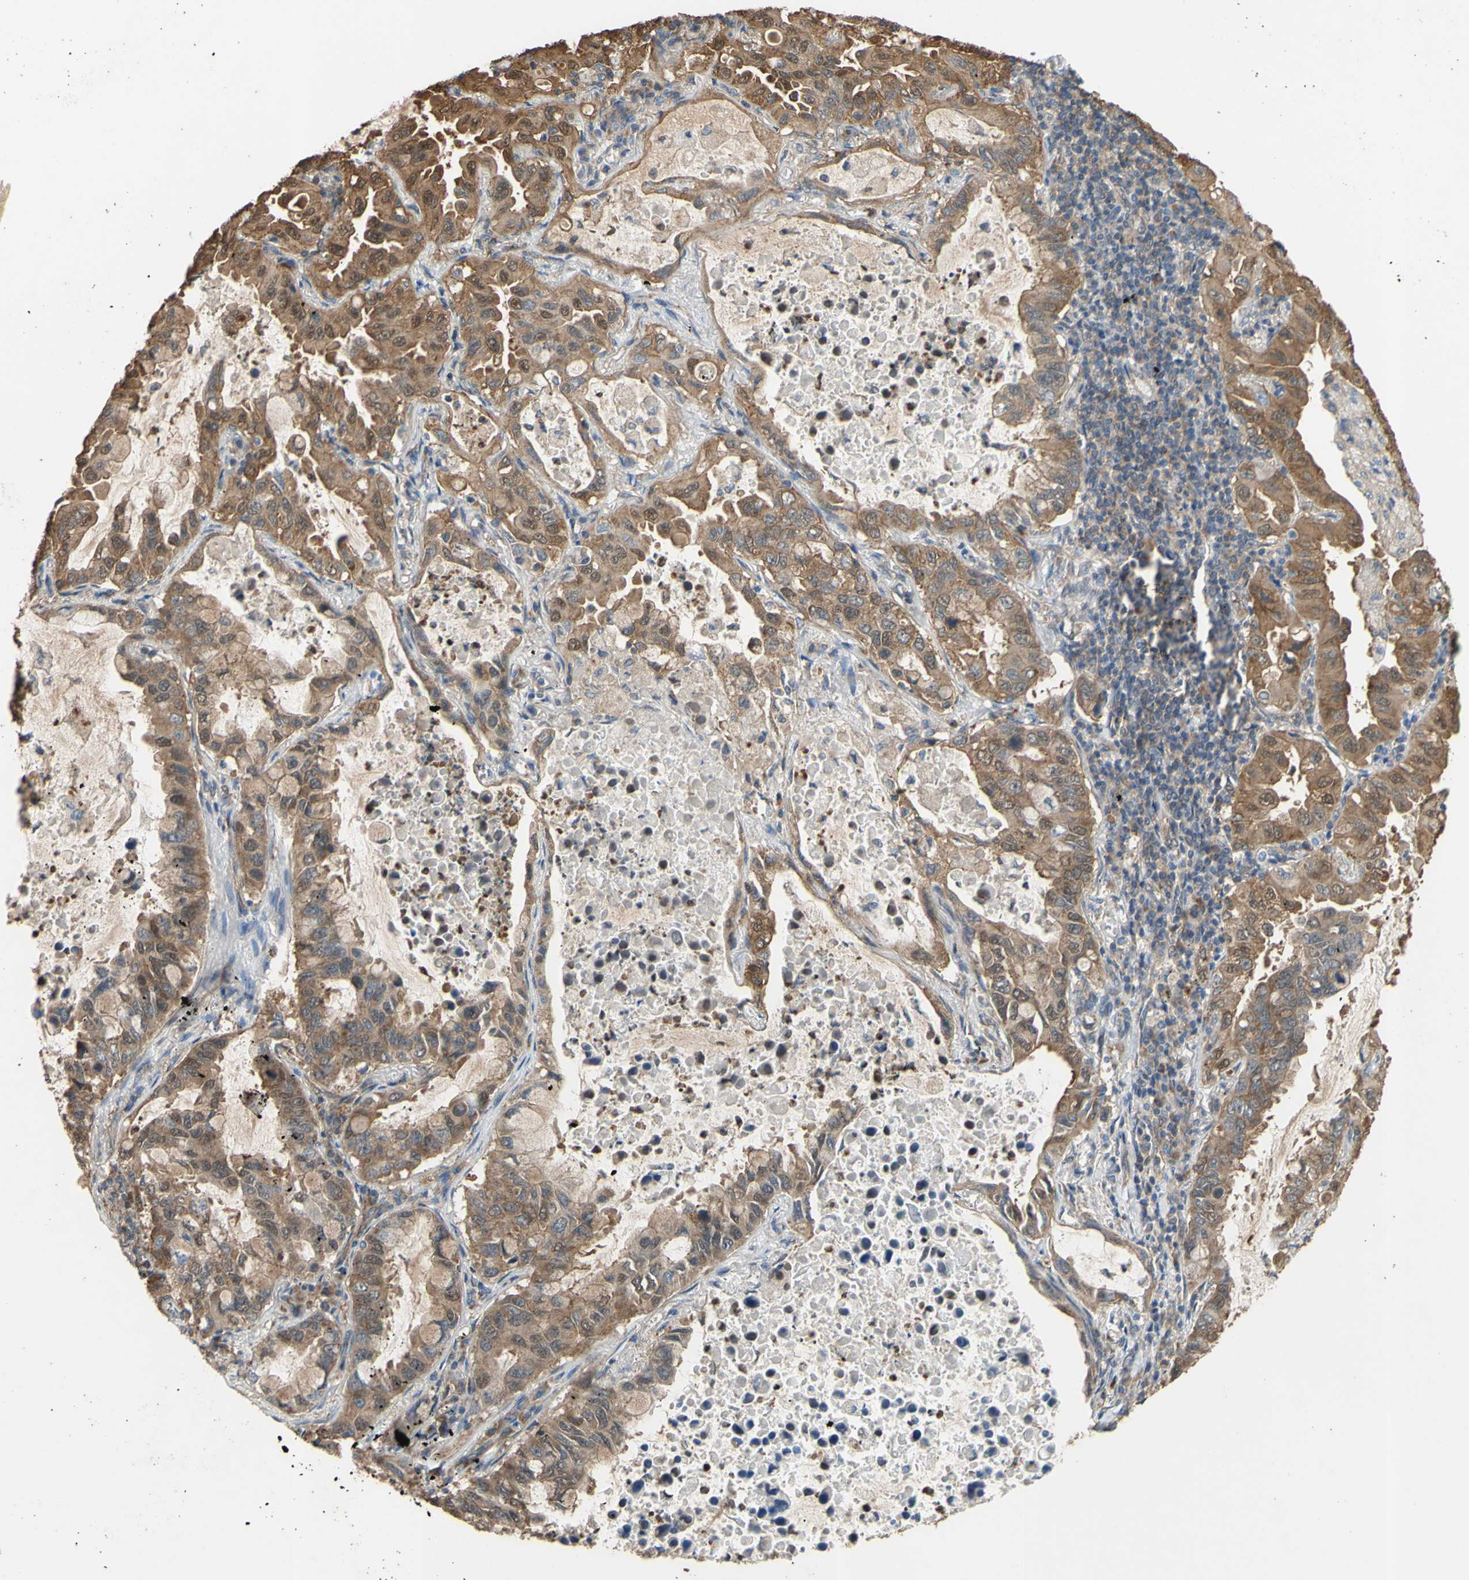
{"staining": {"intensity": "strong", "quantity": ">75%", "location": "cytoplasmic/membranous"}, "tissue": "lung cancer", "cell_type": "Tumor cells", "image_type": "cancer", "snomed": [{"axis": "morphology", "description": "Adenocarcinoma, NOS"}, {"axis": "topography", "description": "Lung"}], "caption": "Strong cytoplasmic/membranous expression is appreciated in approximately >75% of tumor cells in lung cancer (adenocarcinoma).", "gene": "CTTN", "patient": {"sex": "male", "age": 64}}